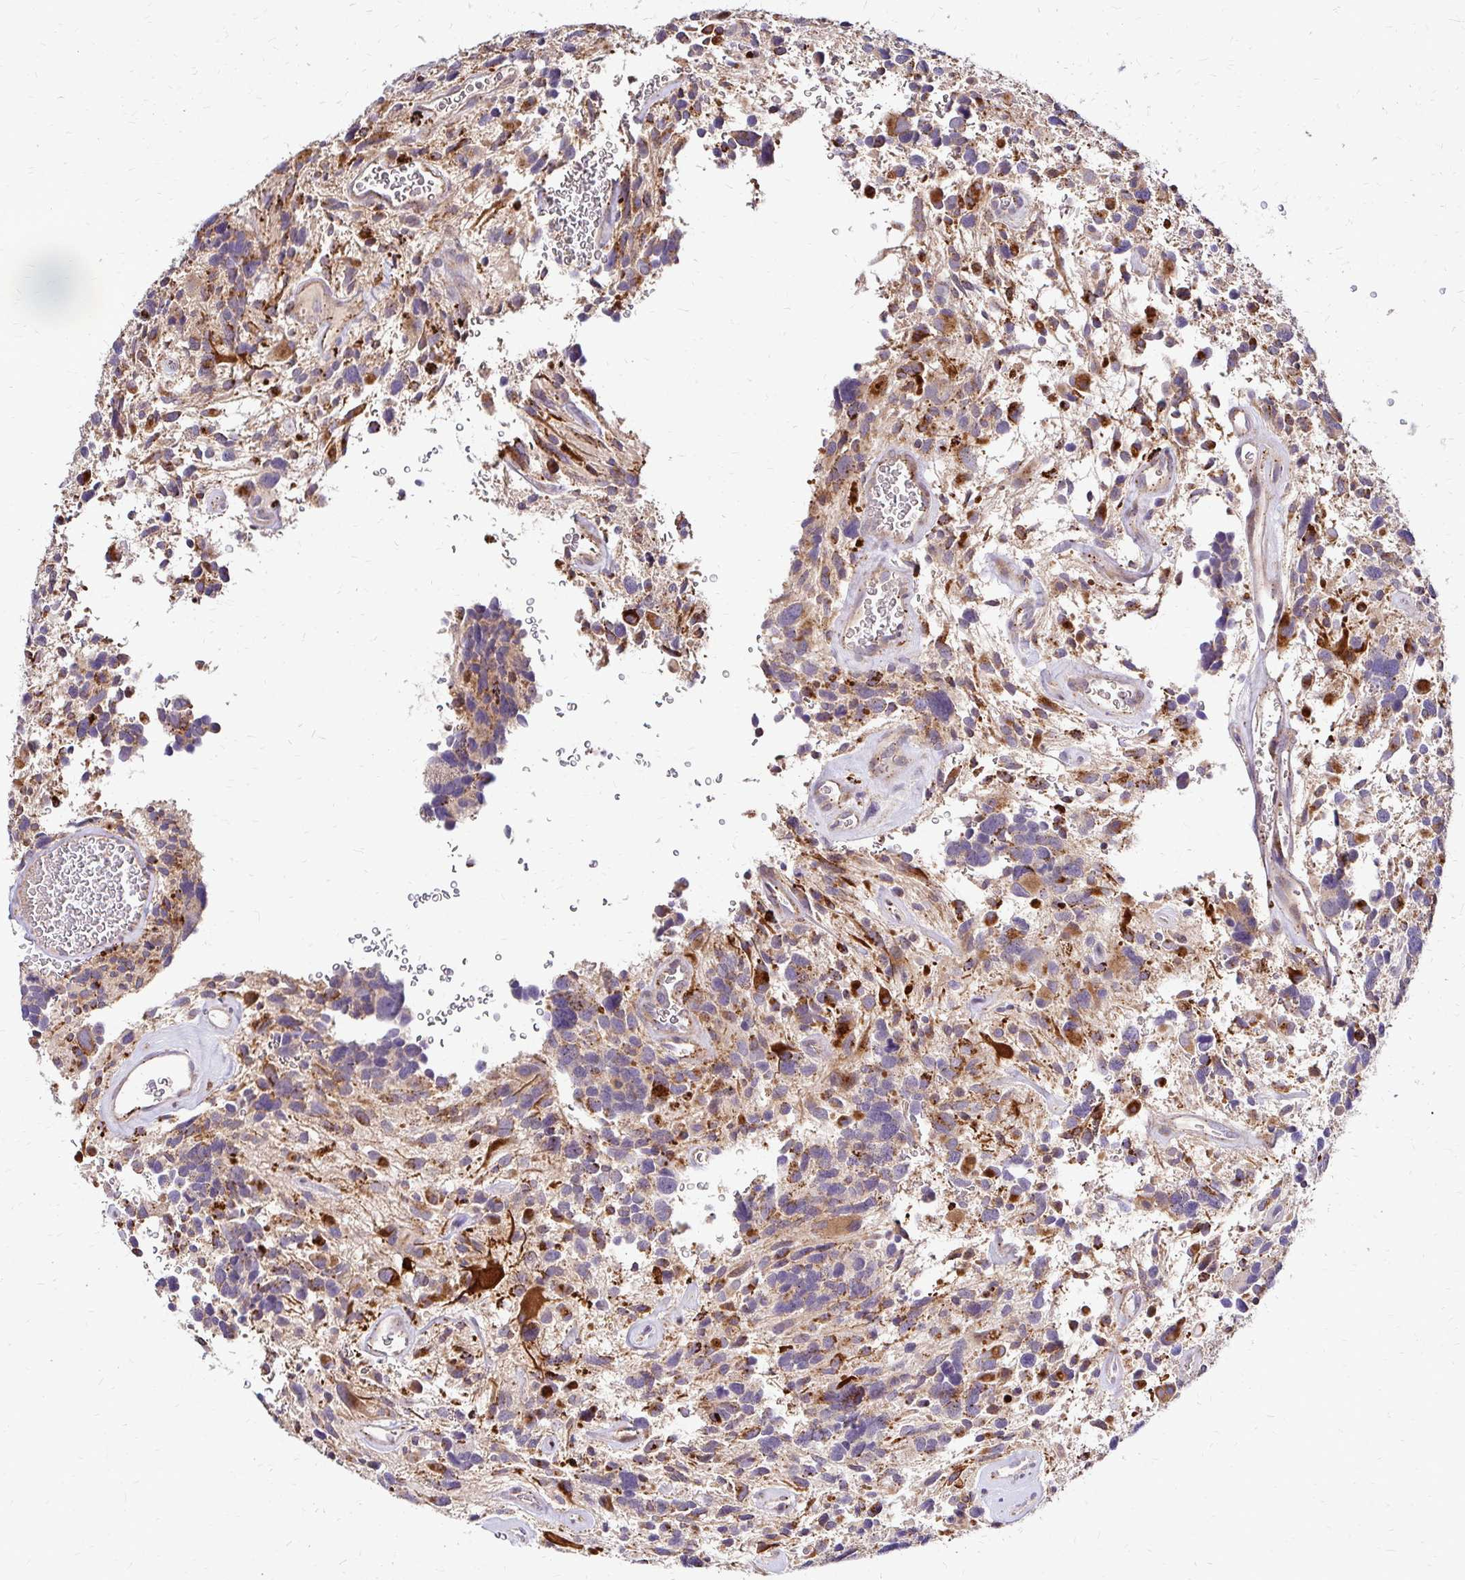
{"staining": {"intensity": "moderate", "quantity": "<25%", "location": "cytoplasmic/membranous"}, "tissue": "glioma", "cell_type": "Tumor cells", "image_type": "cancer", "snomed": [{"axis": "morphology", "description": "Glioma, malignant, High grade"}, {"axis": "topography", "description": "Brain"}], "caption": "Immunohistochemical staining of glioma shows low levels of moderate cytoplasmic/membranous expression in approximately <25% of tumor cells.", "gene": "IDUA", "patient": {"sex": "male", "age": 49}}